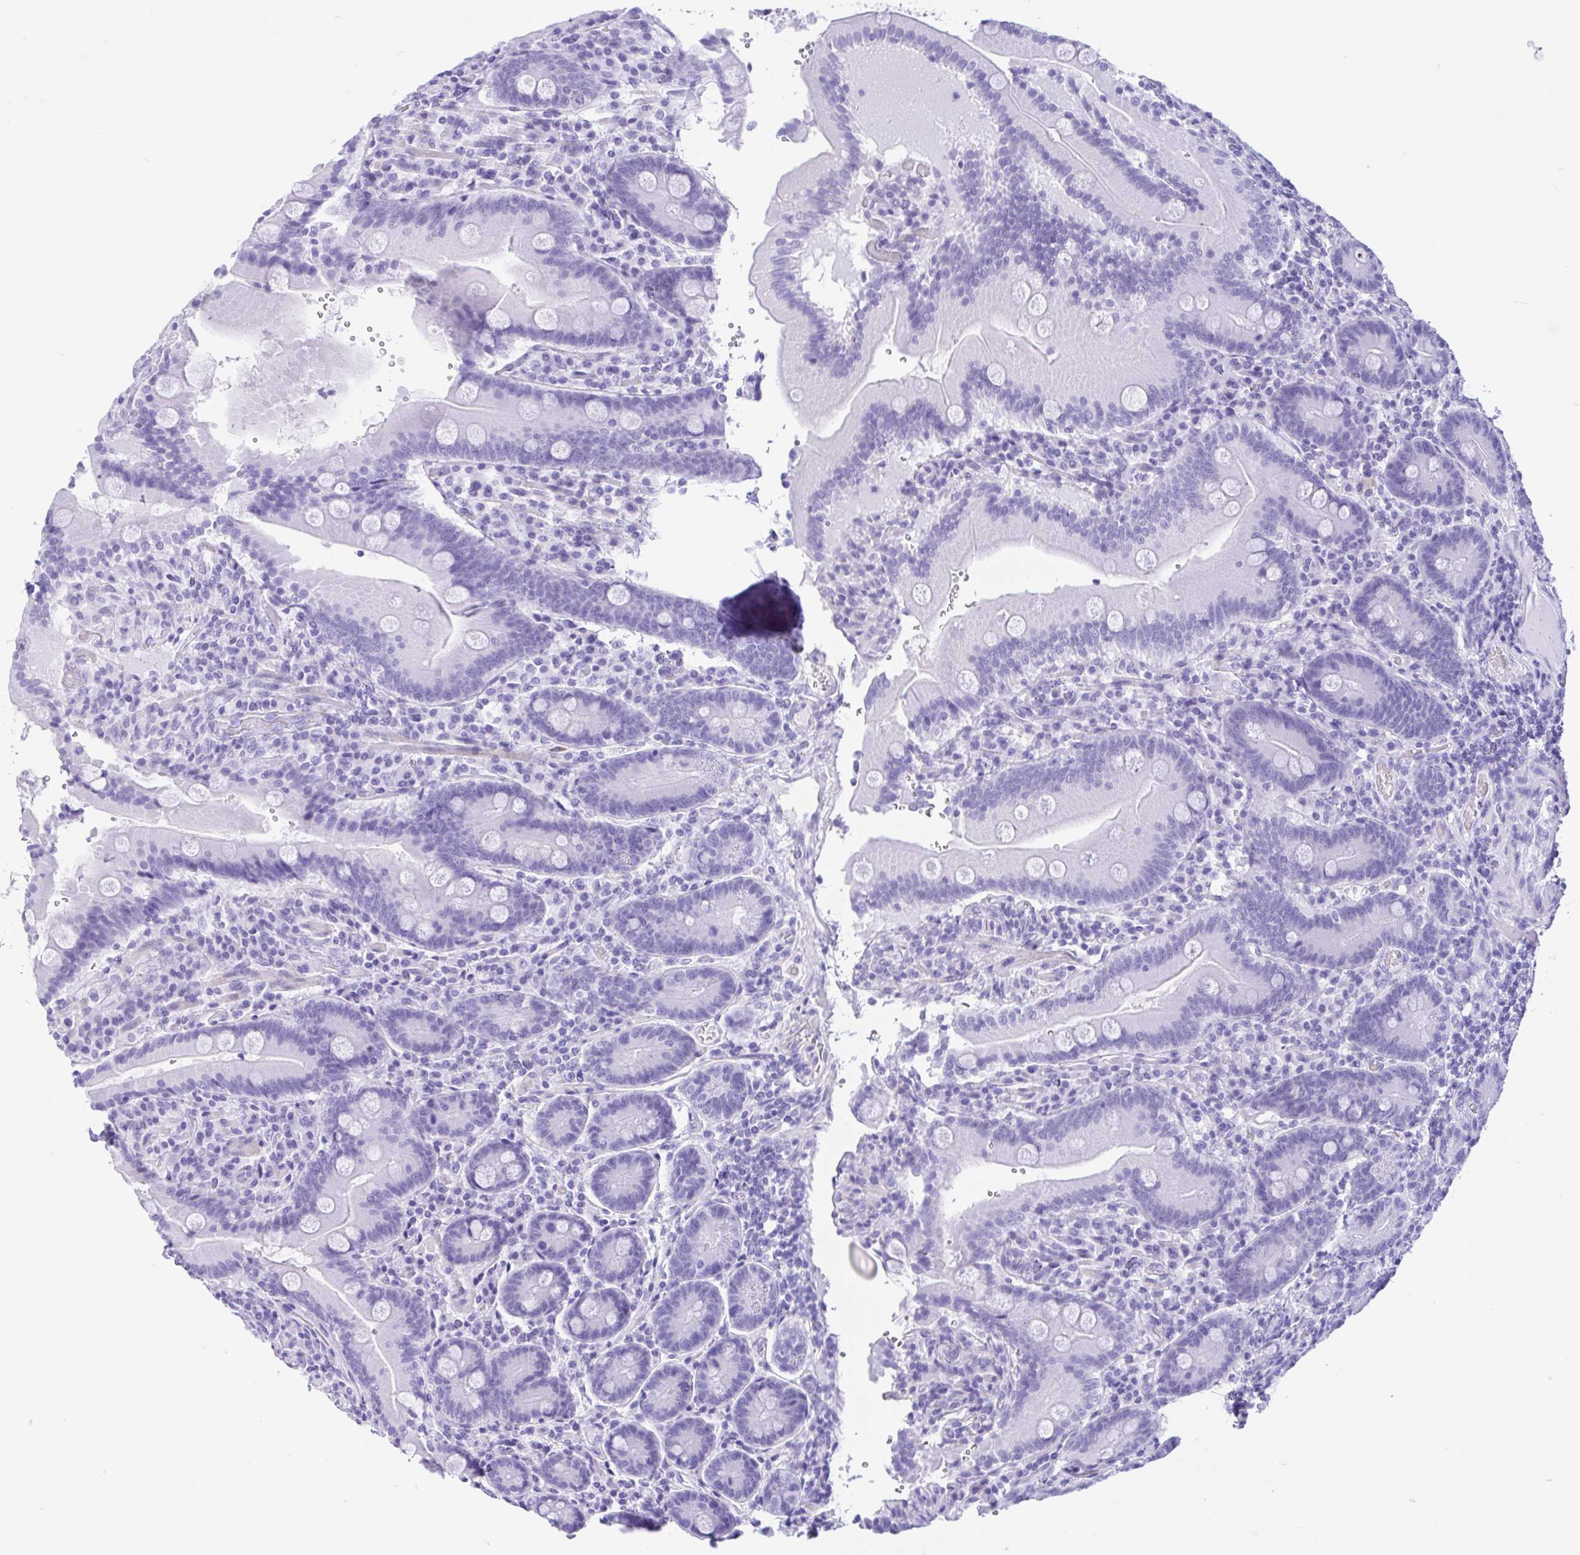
{"staining": {"intensity": "negative", "quantity": "none", "location": "none"}, "tissue": "duodenum", "cell_type": "Glandular cells", "image_type": "normal", "snomed": [{"axis": "morphology", "description": "Normal tissue, NOS"}, {"axis": "topography", "description": "Duodenum"}], "caption": "Immunohistochemistry (IHC) micrograph of unremarkable duodenum: duodenum stained with DAB (3,3'-diaminobenzidine) demonstrates no significant protein positivity in glandular cells.", "gene": "IAPP", "patient": {"sex": "female", "age": 62}}